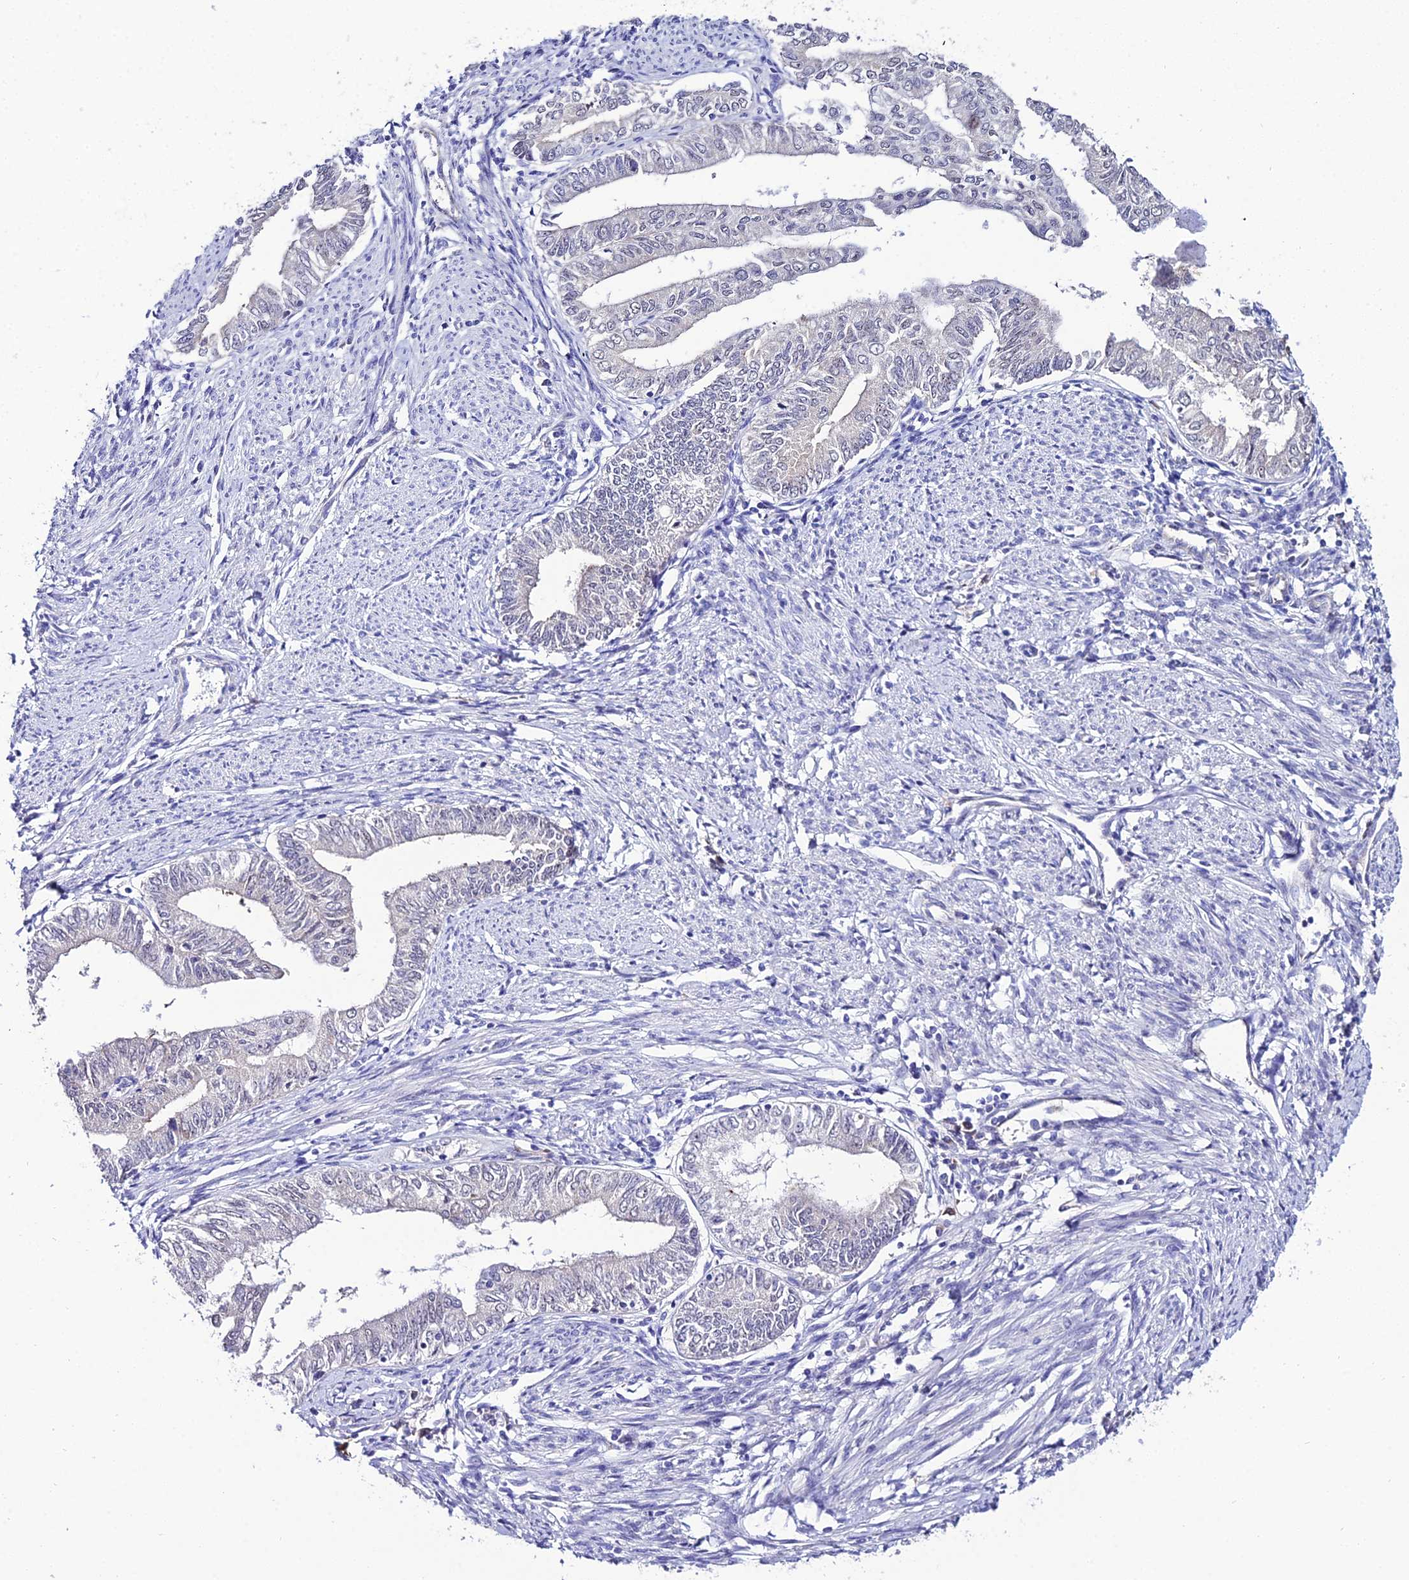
{"staining": {"intensity": "negative", "quantity": "none", "location": "none"}, "tissue": "endometrial cancer", "cell_type": "Tumor cells", "image_type": "cancer", "snomed": [{"axis": "morphology", "description": "Adenocarcinoma, NOS"}, {"axis": "topography", "description": "Endometrium"}], "caption": "Protein analysis of endometrial adenocarcinoma displays no significant staining in tumor cells.", "gene": "SYT15", "patient": {"sex": "female", "age": 66}}